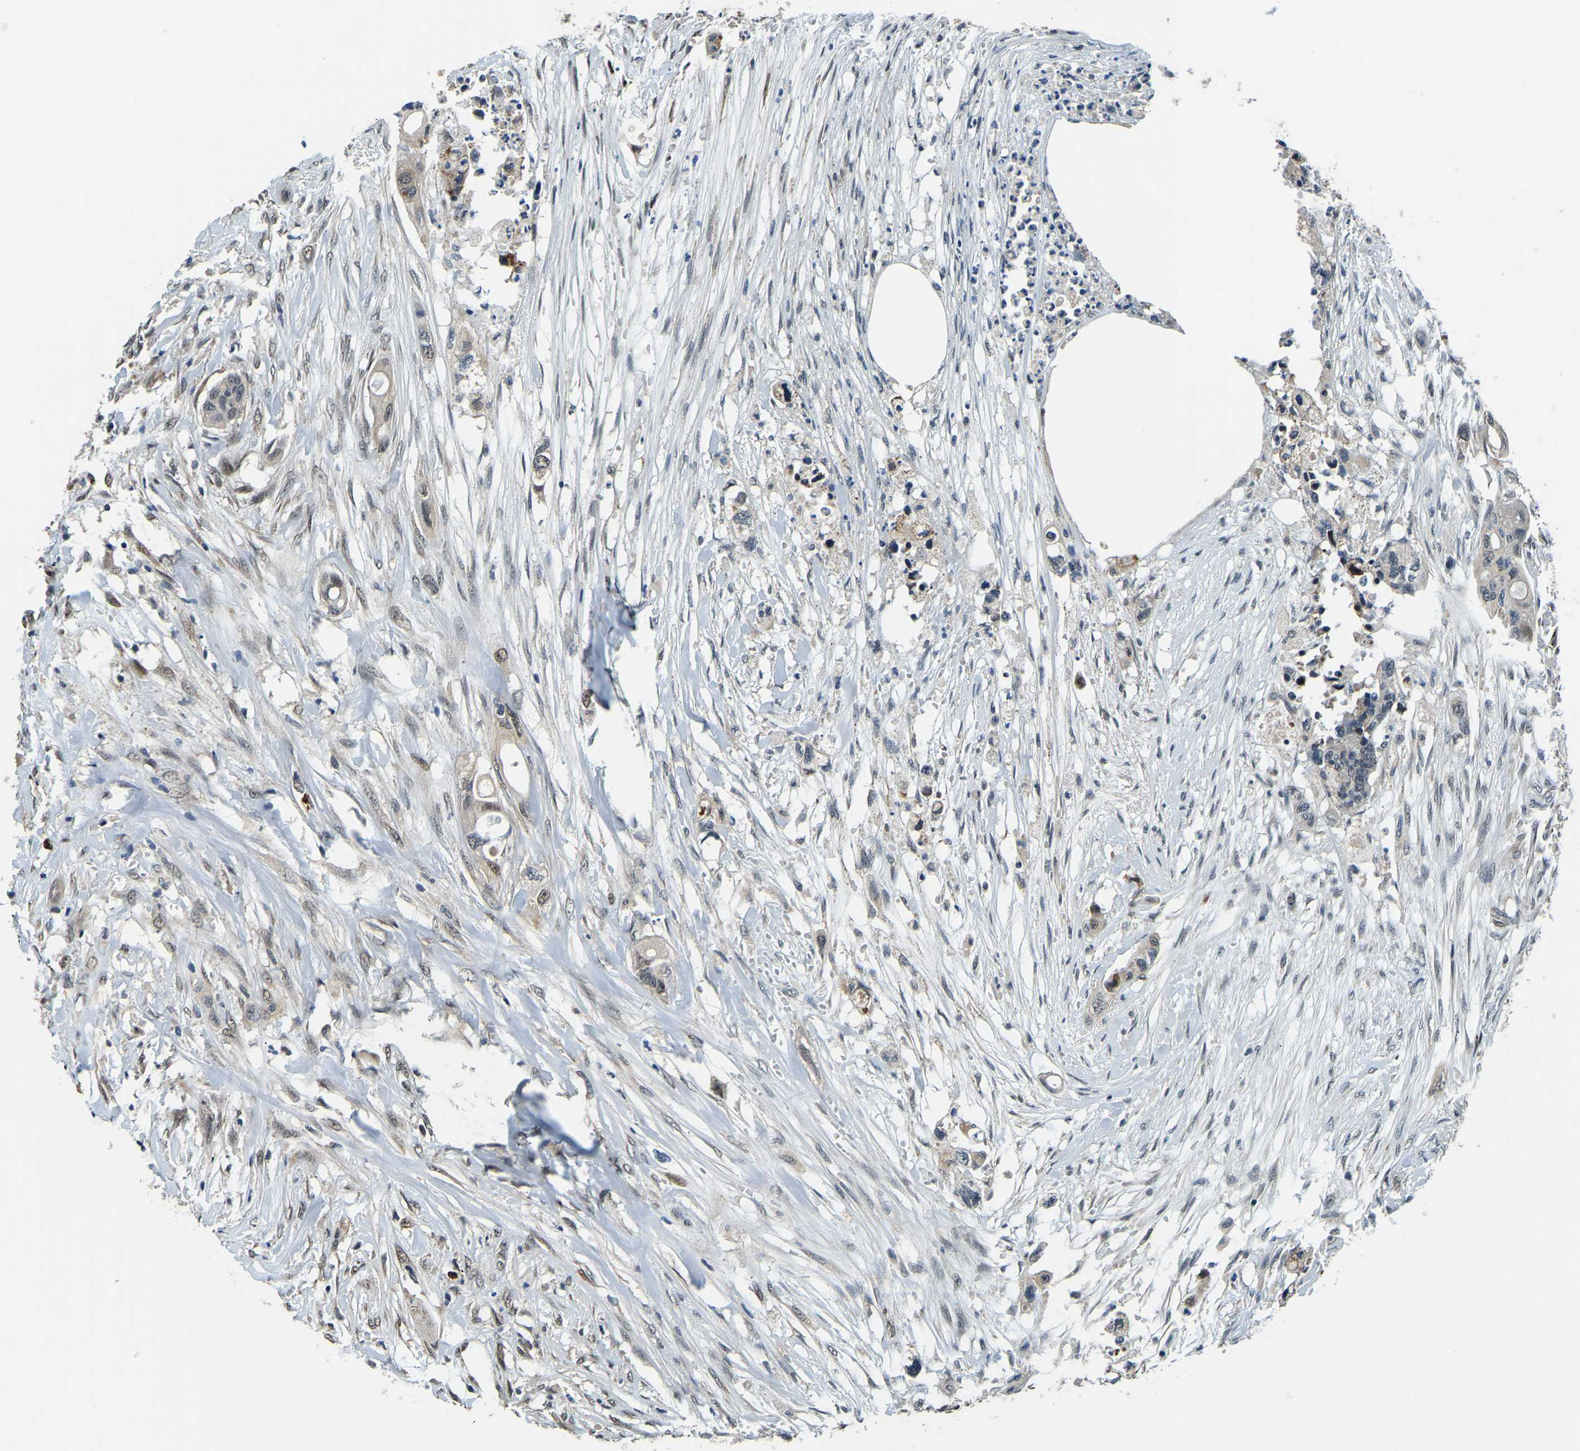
{"staining": {"intensity": "weak", "quantity": "25%-75%", "location": "cytoplasmic/membranous,nuclear"}, "tissue": "colorectal cancer", "cell_type": "Tumor cells", "image_type": "cancer", "snomed": [{"axis": "morphology", "description": "Adenocarcinoma, NOS"}, {"axis": "topography", "description": "Colon"}], "caption": "High-magnification brightfield microscopy of adenocarcinoma (colorectal) stained with DAB (brown) and counterstained with hematoxylin (blue). tumor cells exhibit weak cytoplasmic/membranous and nuclear expression is identified in about25%-75% of cells.", "gene": "ING2", "patient": {"sex": "female", "age": 57}}